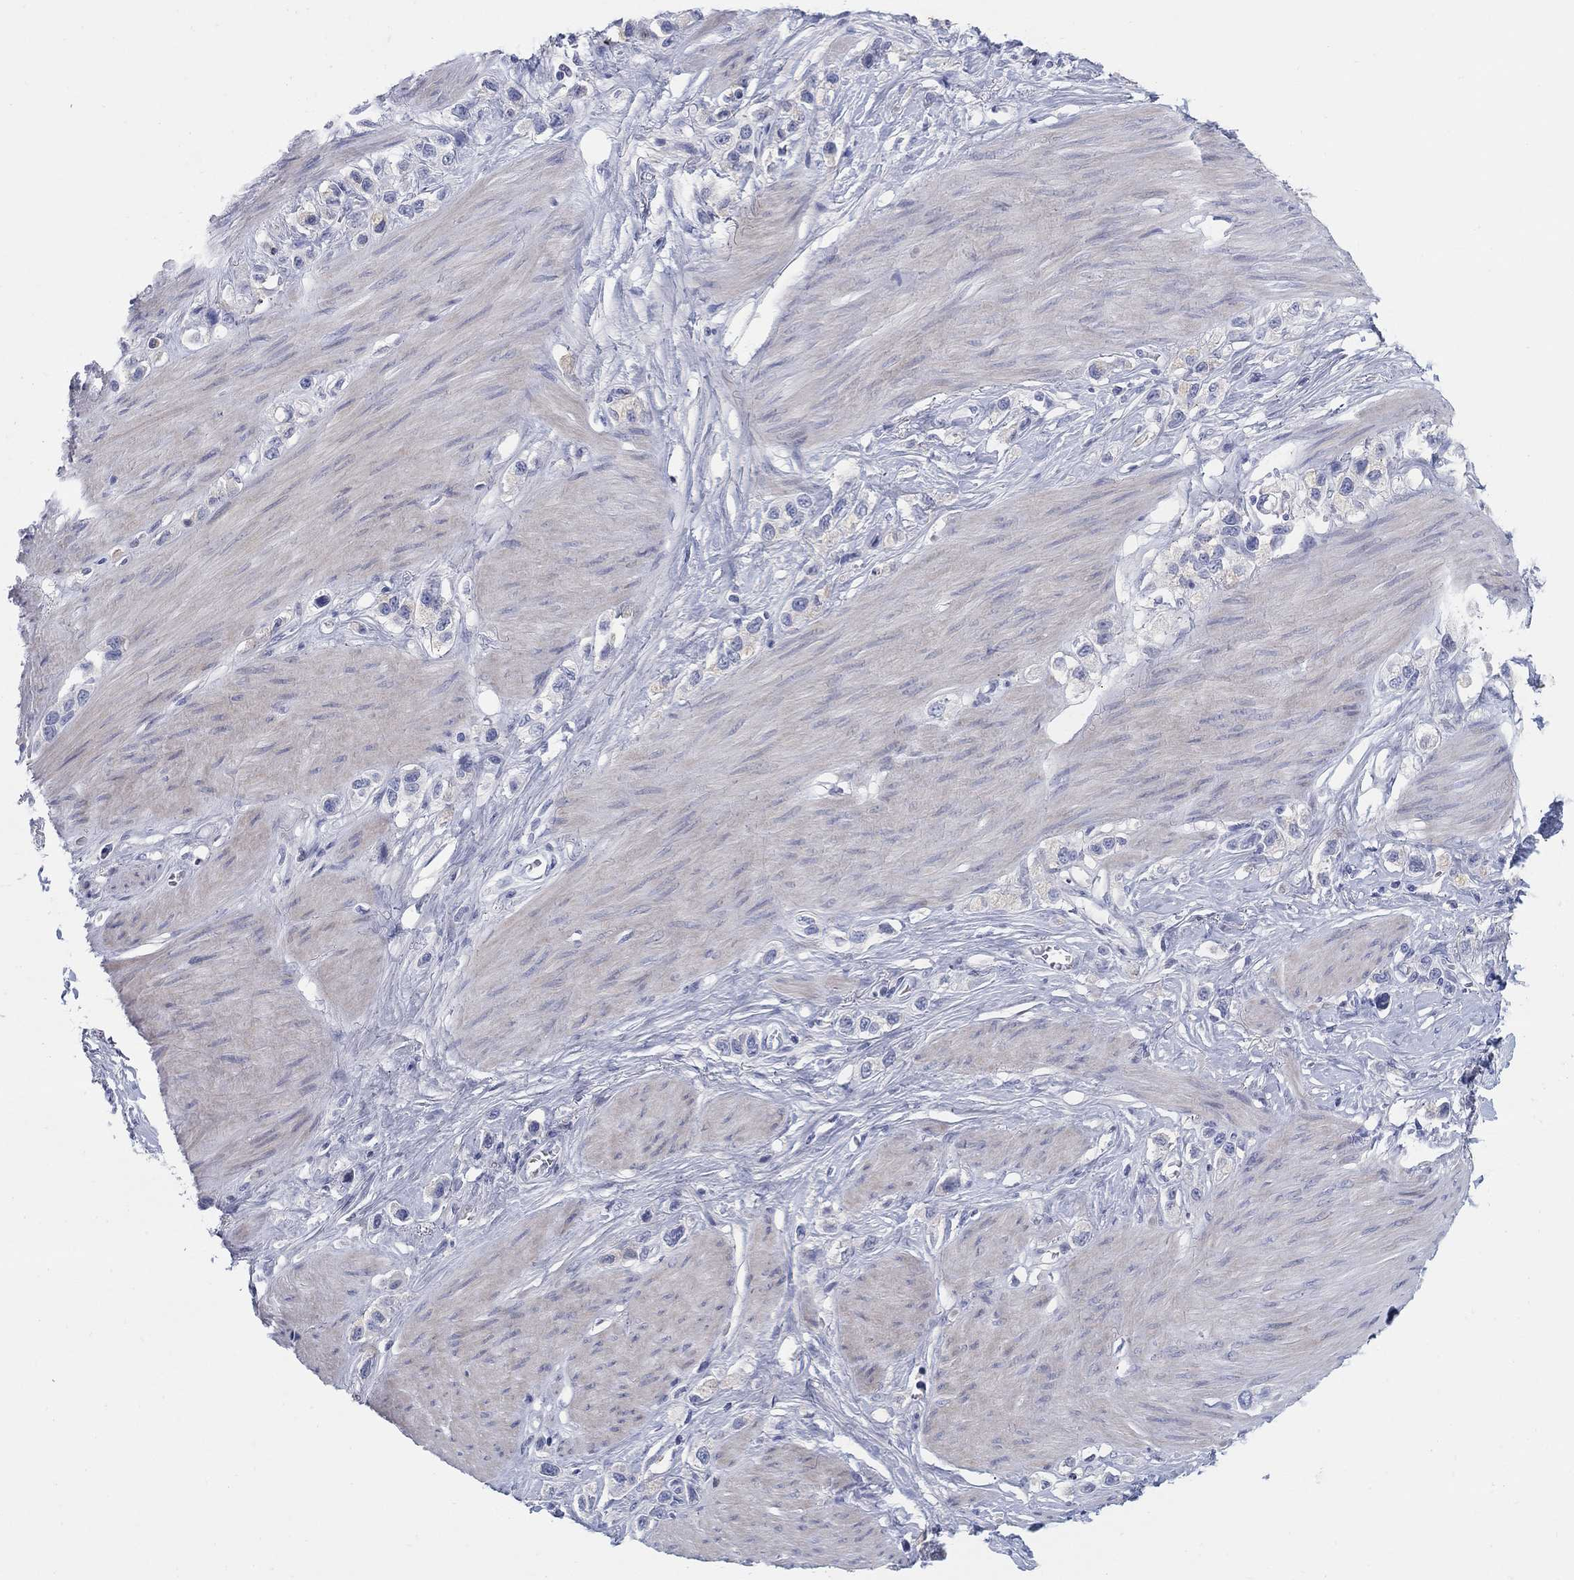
{"staining": {"intensity": "negative", "quantity": "none", "location": "none"}, "tissue": "stomach cancer", "cell_type": "Tumor cells", "image_type": "cancer", "snomed": [{"axis": "morphology", "description": "Normal tissue, NOS"}, {"axis": "morphology", "description": "Adenocarcinoma, NOS"}, {"axis": "morphology", "description": "Adenocarcinoma, High grade"}, {"axis": "topography", "description": "Stomach, upper"}, {"axis": "topography", "description": "Stomach"}], "caption": "High magnification brightfield microscopy of stomach adenocarcinoma stained with DAB (3,3'-diaminobenzidine) (brown) and counterstained with hematoxylin (blue): tumor cells show no significant expression.", "gene": "HEATR4", "patient": {"sex": "female", "age": 65}}